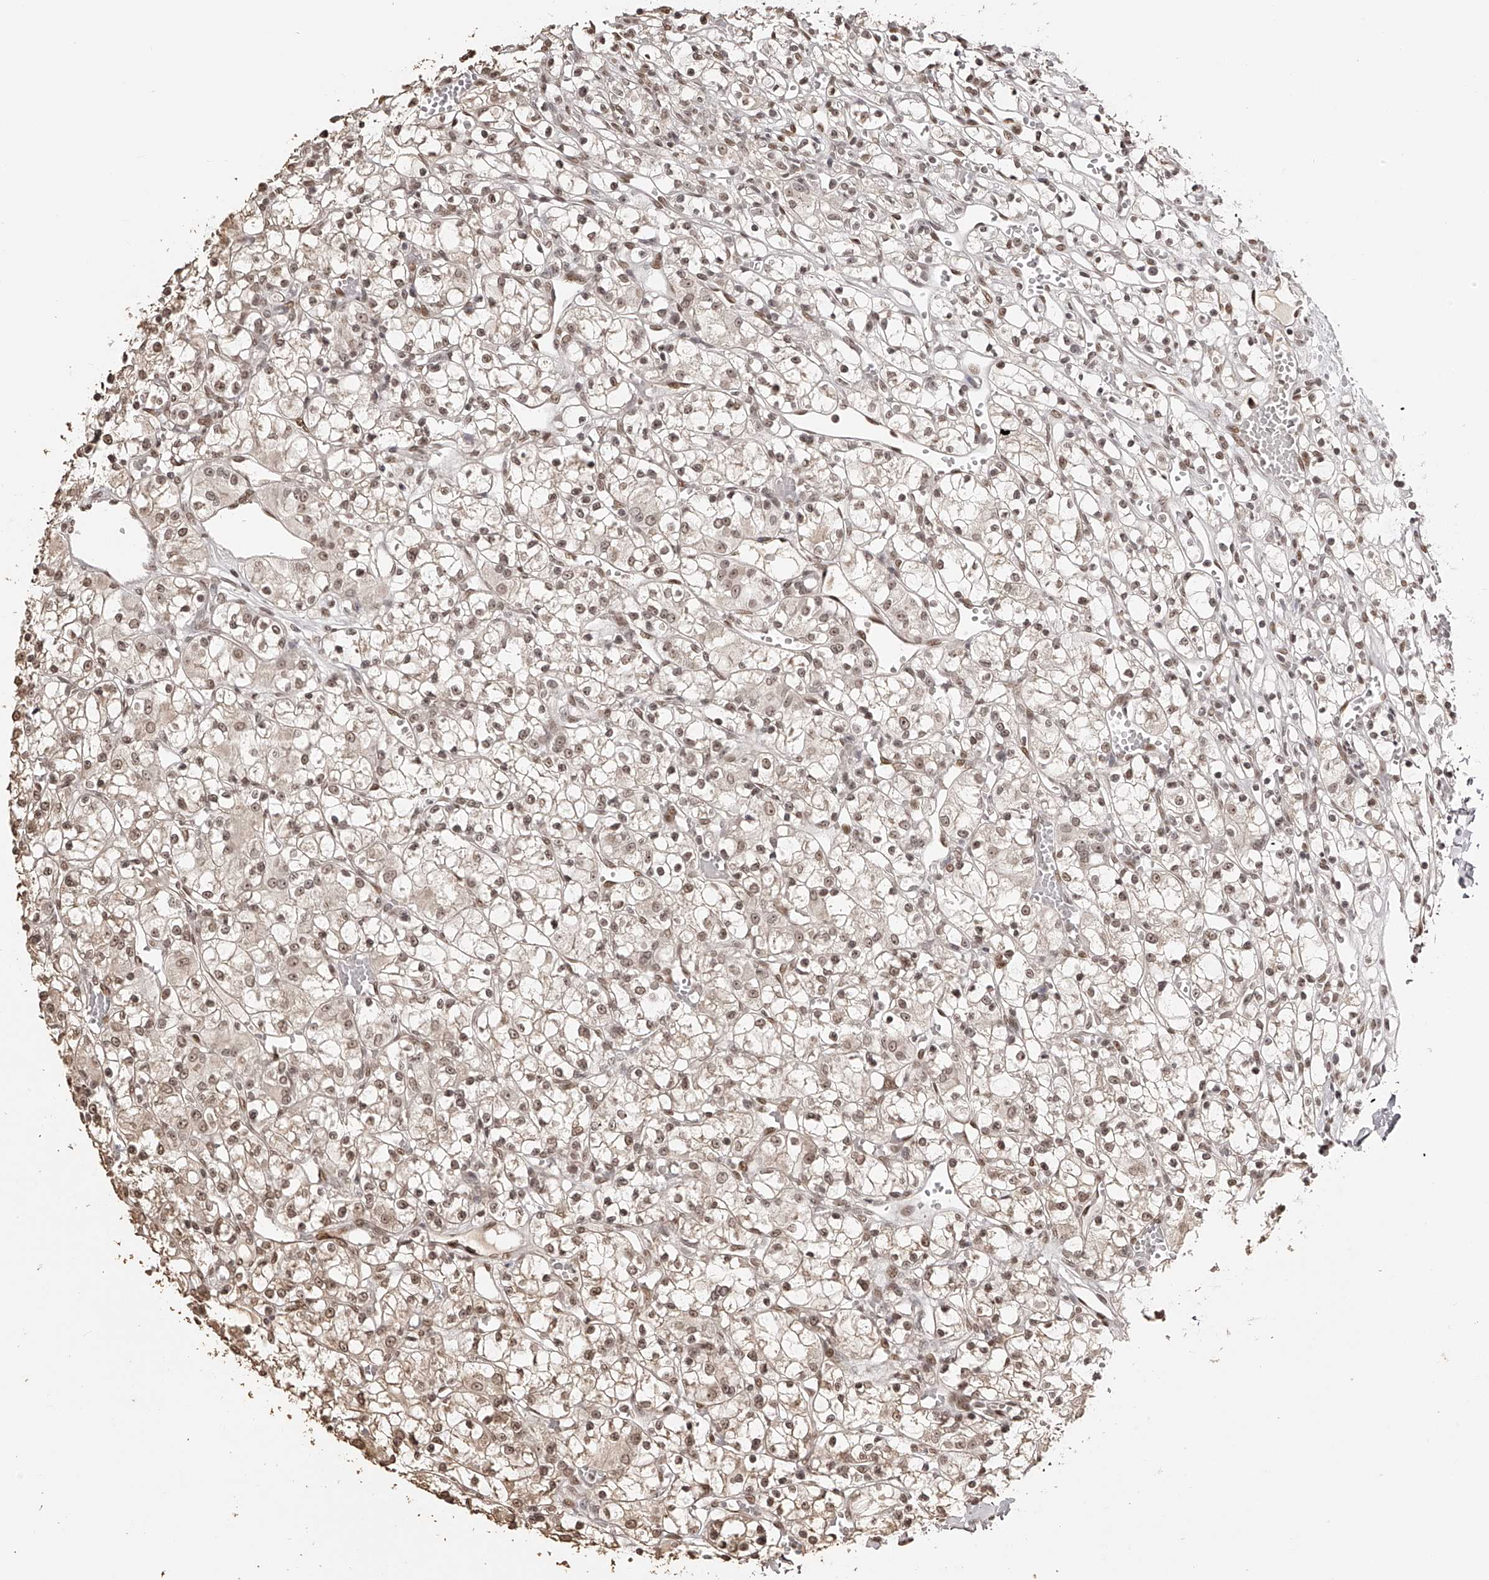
{"staining": {"intensity": "moderate", "quantity": ">75%", "location": "nuclear"}, "tissue": "renal cancer", "cell_type": "Tumor cells", "image_type": "cancer", "snomed": [{"axis": "morphology", "description": "Adenocarcinoma, NOS"}, {"axis": "topography", "description": "Kidney"}], "caption": "Renal adenocarcinoma tissue demonstrates moderate nuclear staining in about >75% of tumor cells, visualized by immunohistochemistry. (IHC, brightfield microscopy, high magnification).", "gene": "ZNF503", "patient": {"sex": "female", "age": 59}}